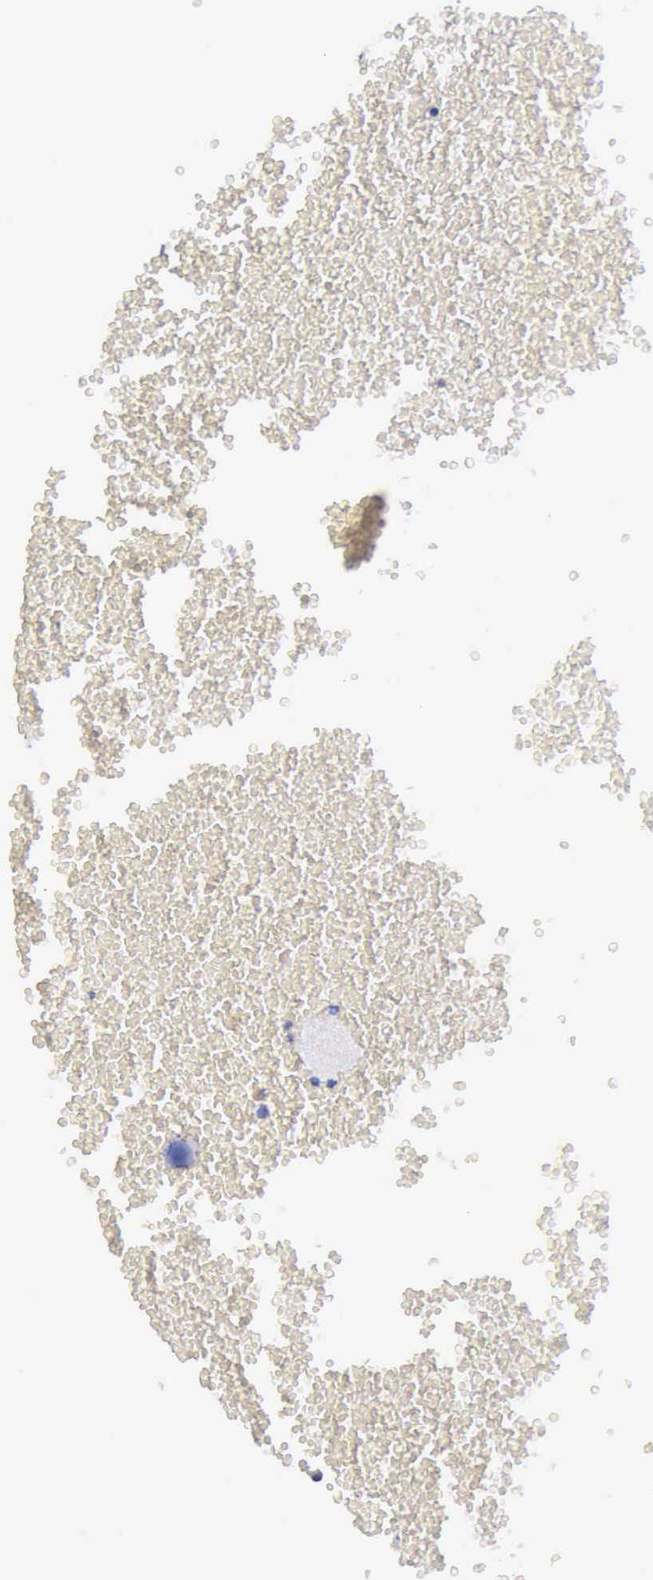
{"staining": {"intensity": "negative", "quantity": "none", "location": "none"}, "tissue": "testis cancer", "cell_type": "Tumor cells", "image_type": "cancer", "snomed": [{"axis": "morphology", "description": "Seminoma, NOS"}, {"axis": "topography", "description": "Testis"}], "caption": "Tumor cells are negative for protein expression in human testis cancer (seminoma).", "gene": "GLA", "patient": {"sex": "male", "age": 71}}